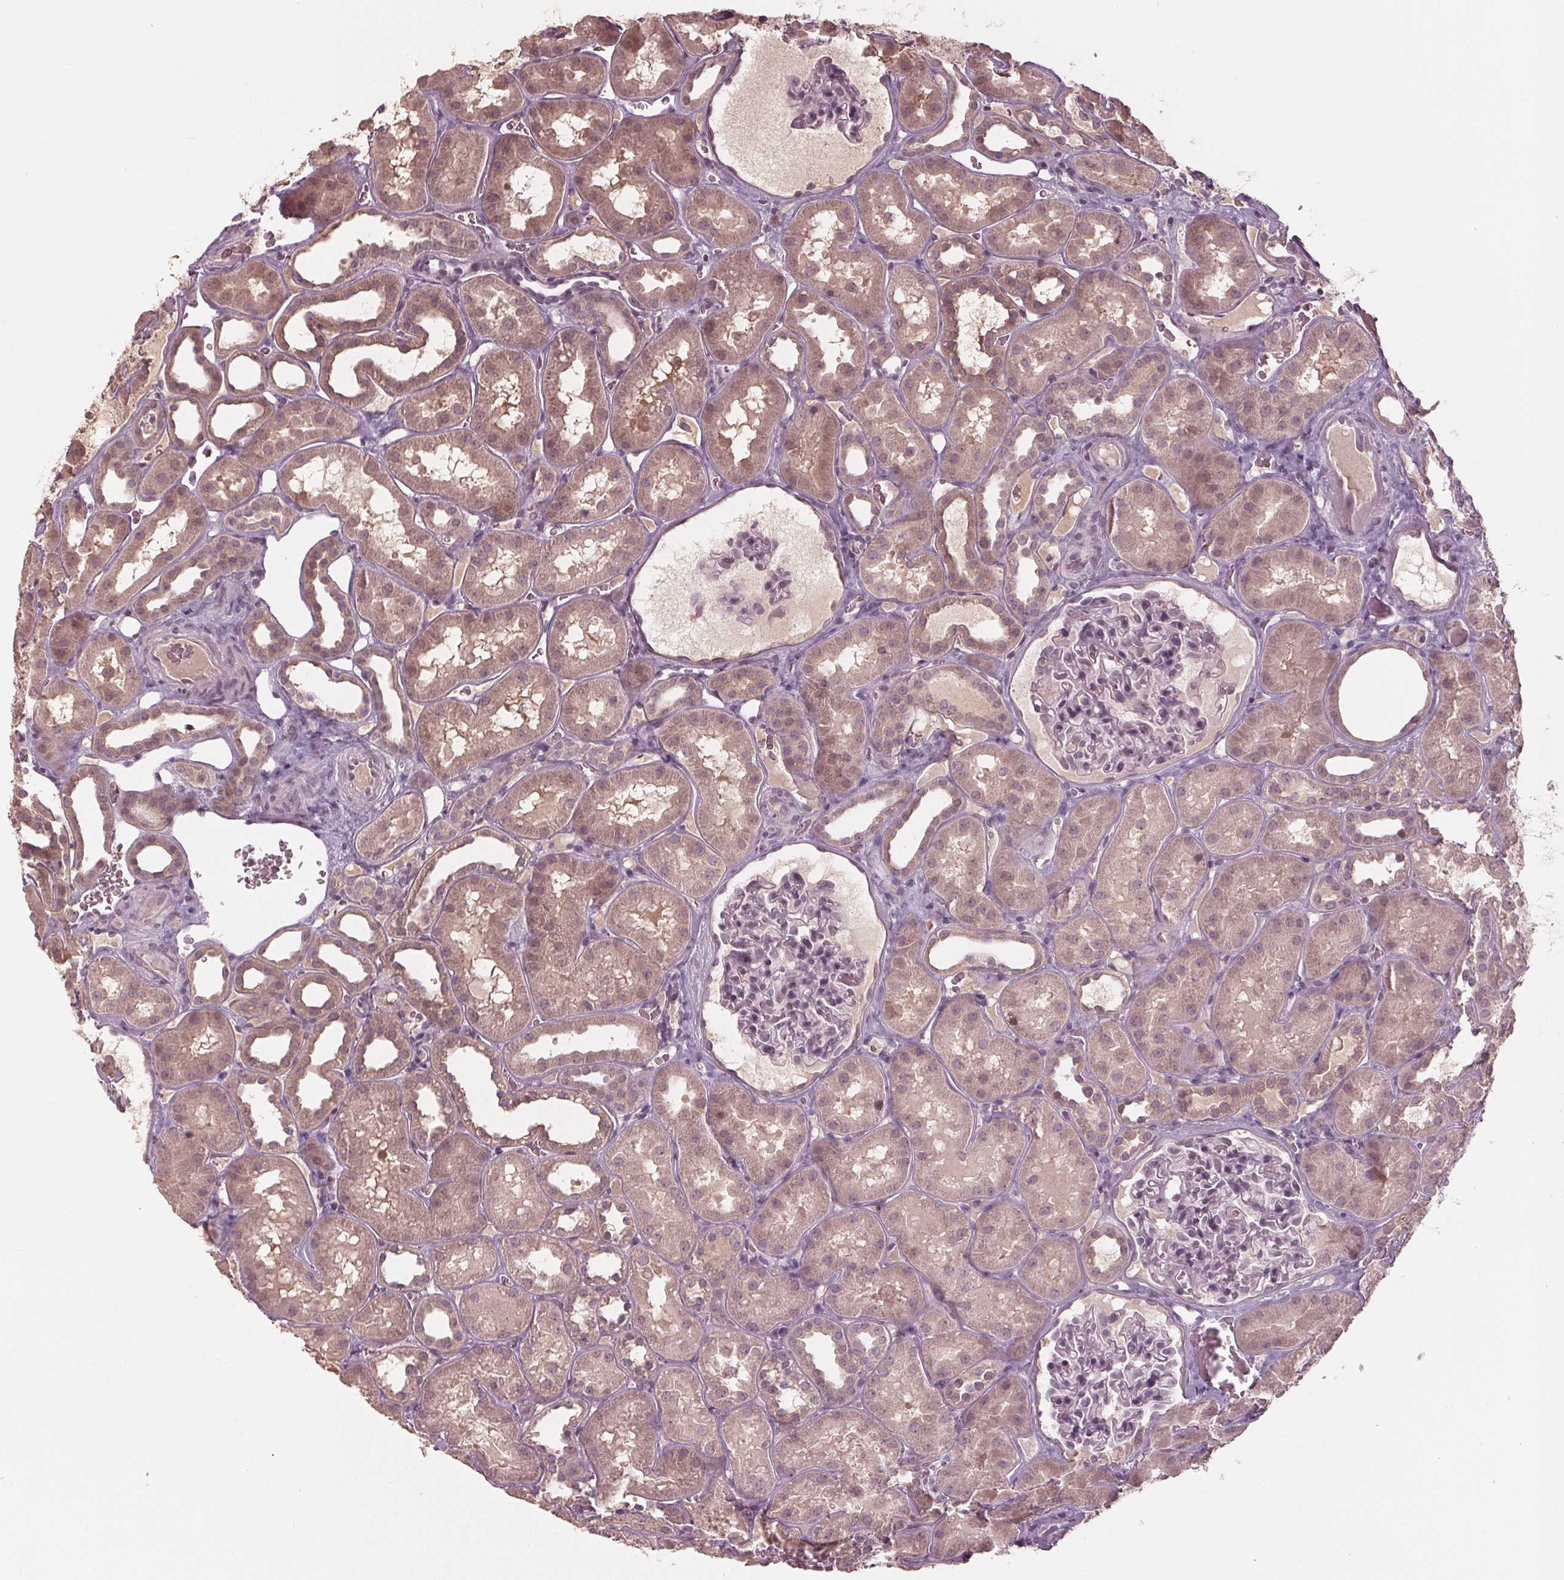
{"staining": {"intensity": "negative", "quantity": "none", "location": "none"}, "tissue": "kidney", "cell_type": "Cells in glomeruli", "image_type": "normal", "snomed": [{"axis": "morphology", "description": "Normal tissue, NOS"}, {"axis": "topography", "description": "Kidney"}], "caption": "A micrograph of human kidney is negative for staining in cells in glomeruli. (DAB immunohistochemistry with hematoxylin counter stain).", "gene": "CXCL16", "patient": {"sex": "female", "age": 41}}